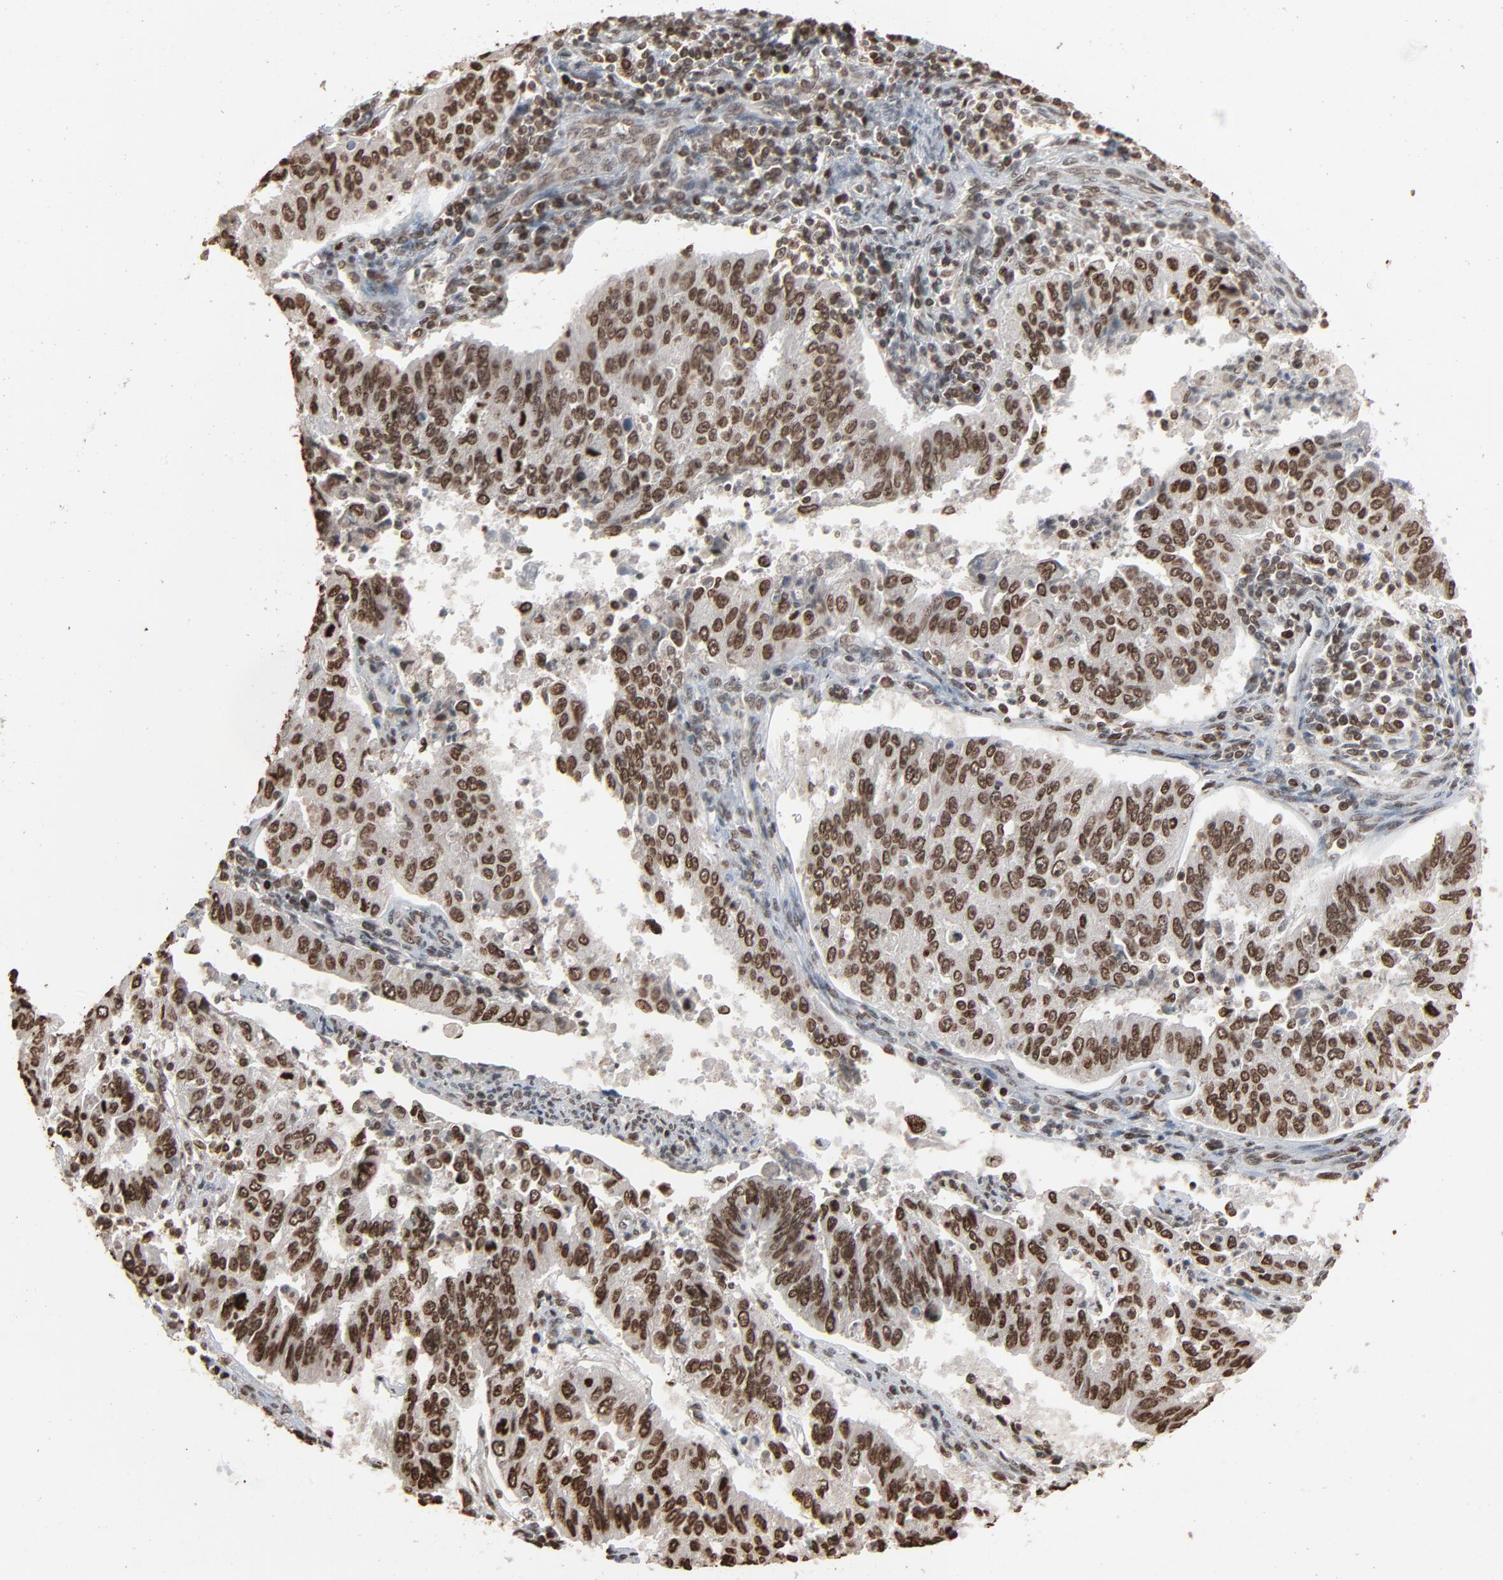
{"staining": {"intensity": "strong", "quantity": ">75%", "location": "nuclear"}, "tissue": "endometrial cancer", "cell_type": "Tumor cells", "image_type": "cancer", "snomed": [{"axis": "morphology", "description": "Adenocarcinoma, NOS"}, {"axis": "topography", "description": "Endometrium"}], "caption": "The image exhibits a brown stain indicating the presence of a protein in the nuclear of tumor cells in endometrial cancer (adenocarcinoma).", "gene": "RPS6KA3", "patient": {"sex": "female", "age": 42}}